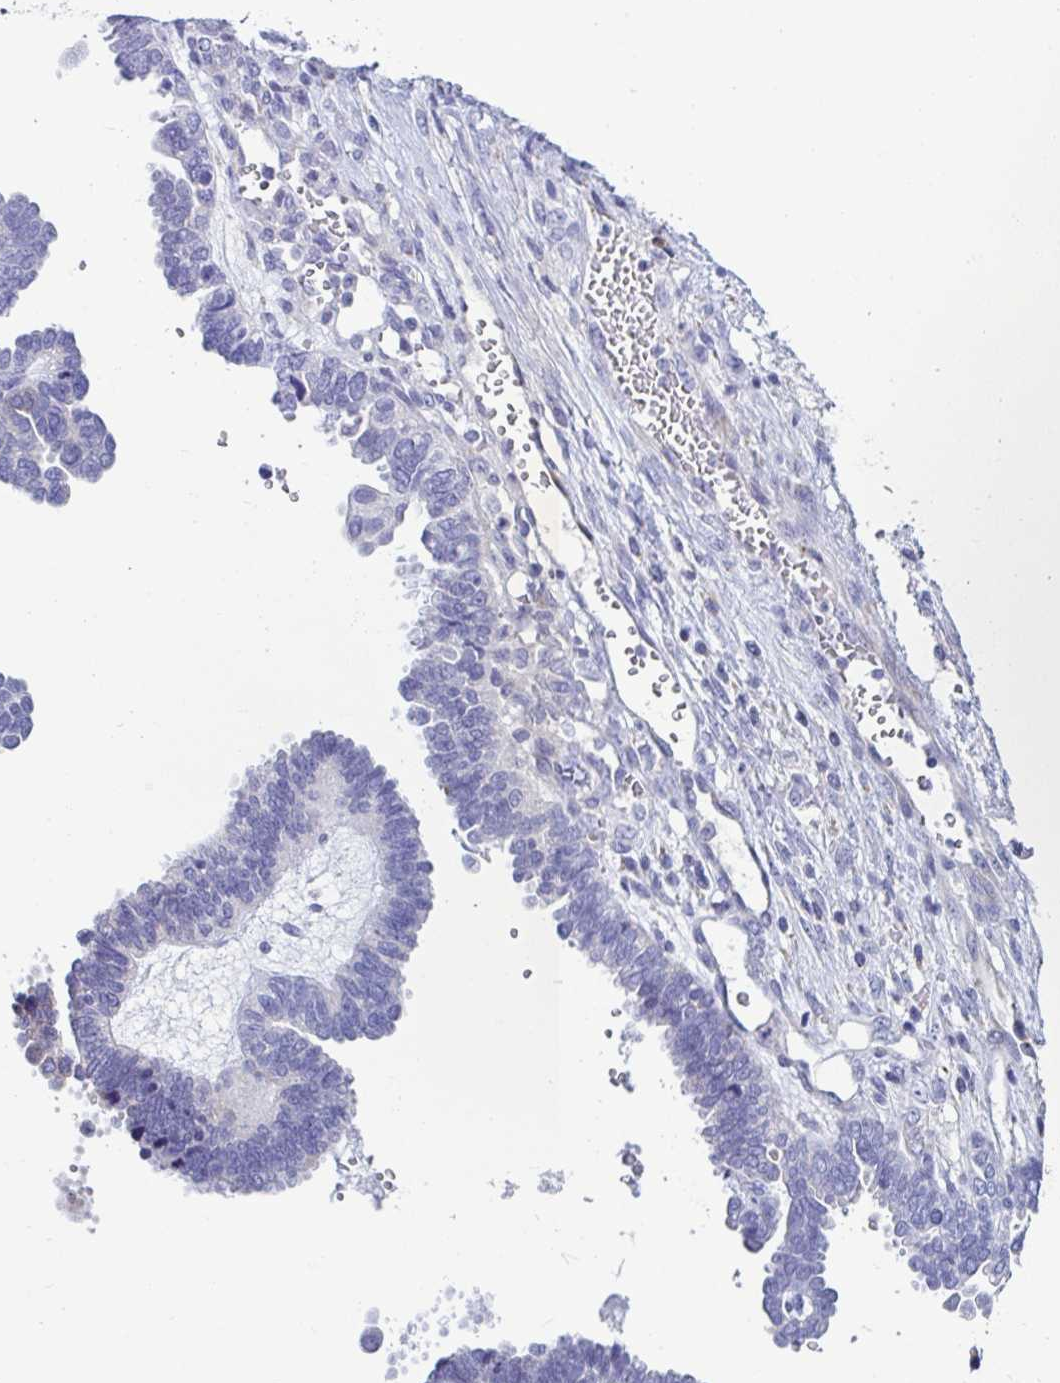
{"staining": {"intensity": "negative", "quantity": "none", "location": "none"}, "tissue": "ovarian cancer", "cell_type": "Tumor cells", "image_type": "cancer", "snomed": [{"axis": "morphology", "description": "Cystadenocarcinoma, serous, NOS"}, {"axis": "topography", "description": "Ovary"}], "caption": "The photomicrograph displays no significant positivity in tumor cells of ovarian cancer.", "gene": "TFPI2", "patient": {"sex": "female", "age": 51}}